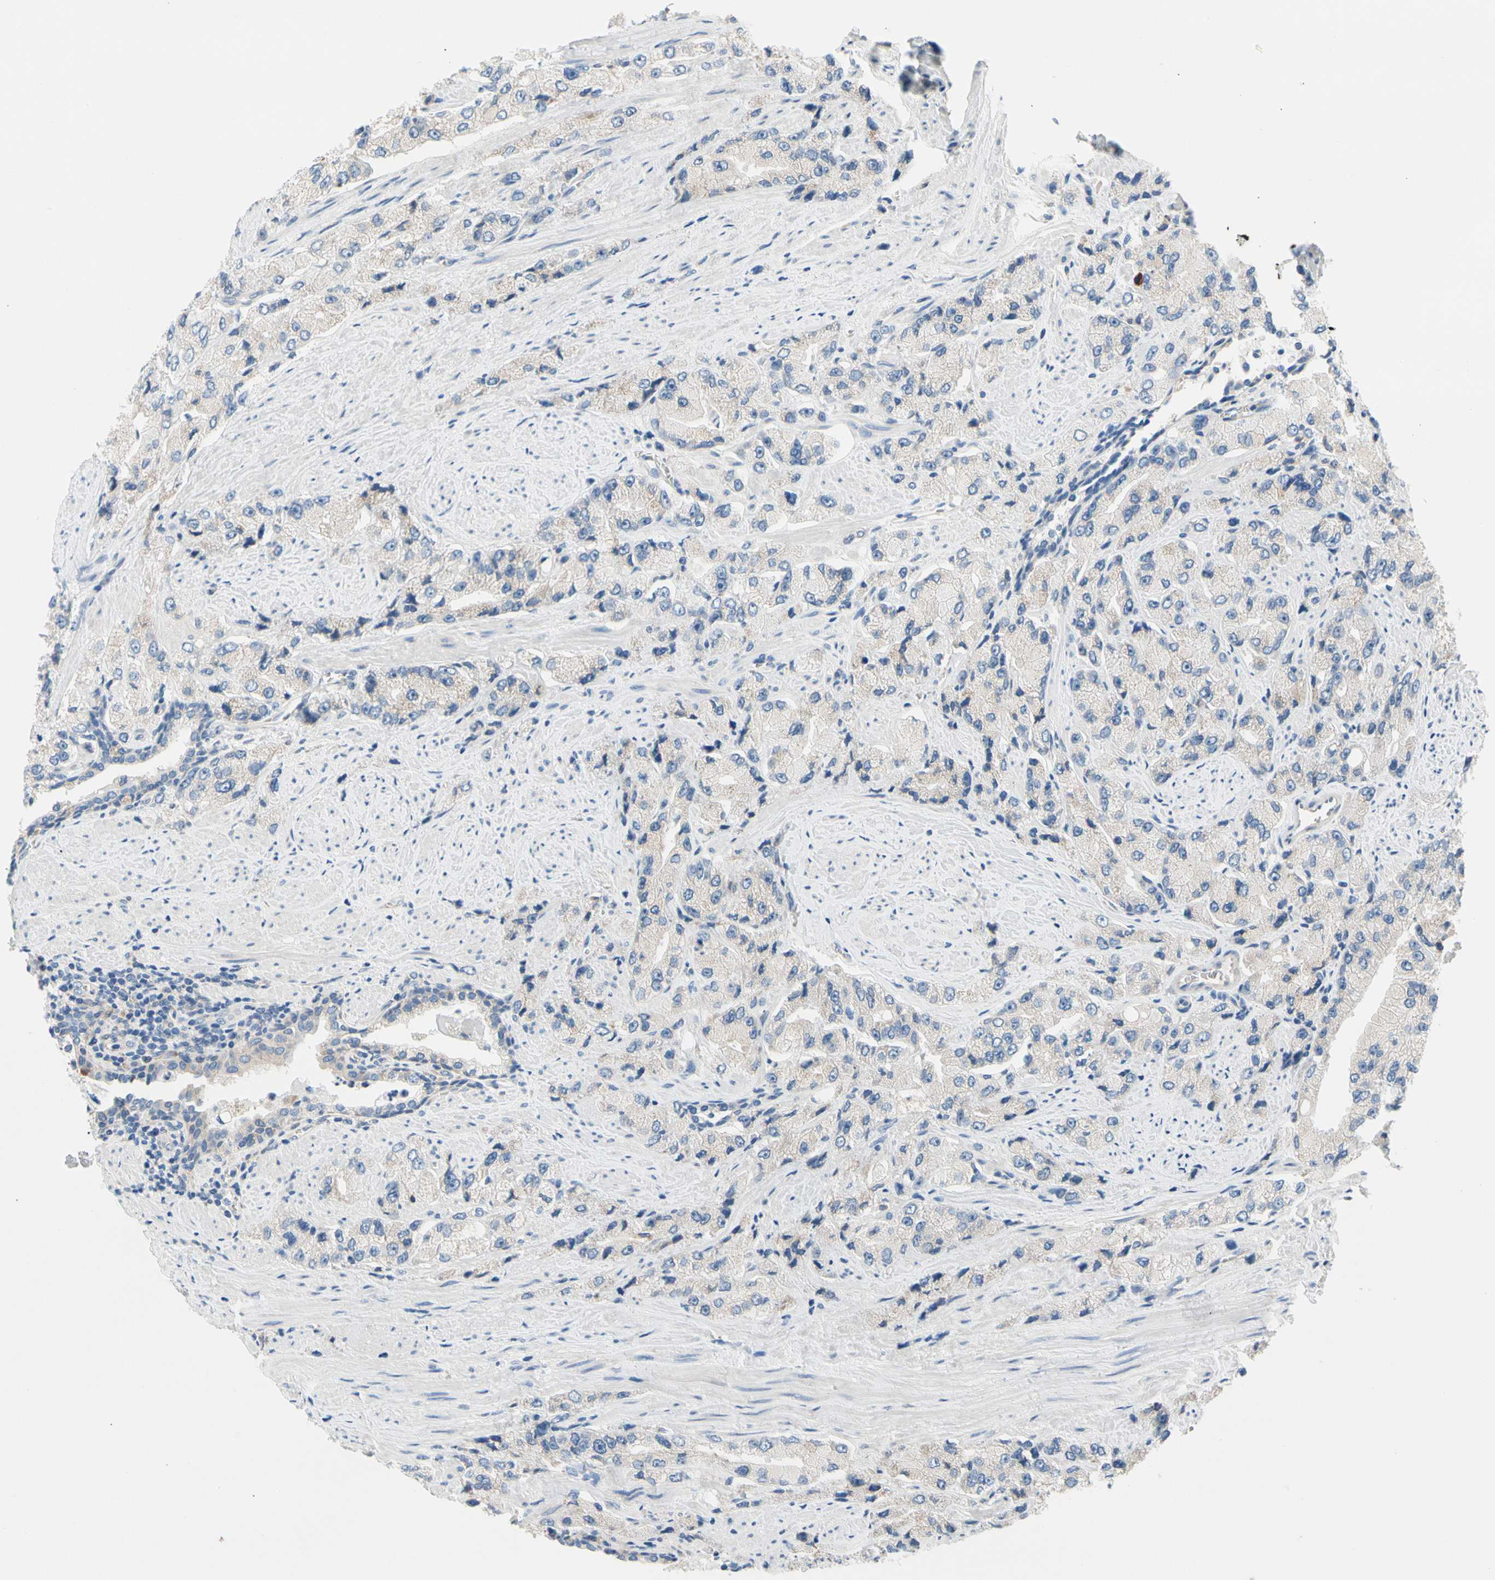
{"staining": {"intensity": "negative", "quantity": "none", "location": "none"}, "tissue": "prostate cancer", "cell_type": "Tumor cells", "image_type": "cancer", "snomed": [{"axis": "morphology", "description": "Adenocarcinoma, High grade"}, {"axis": "topography", "description": "Prostate"}], "caption": "DAB (3,3'-diaminobenzidine) immunohistochemical staining of adenocarcinoma (high-grade) (prostate) exhibits no significant staining in tumor cells. (DAB immunohistochemistry (IHC), high magnification).", "gene": "STXBP1", "patient": {"sex": "male", "age": 58}}